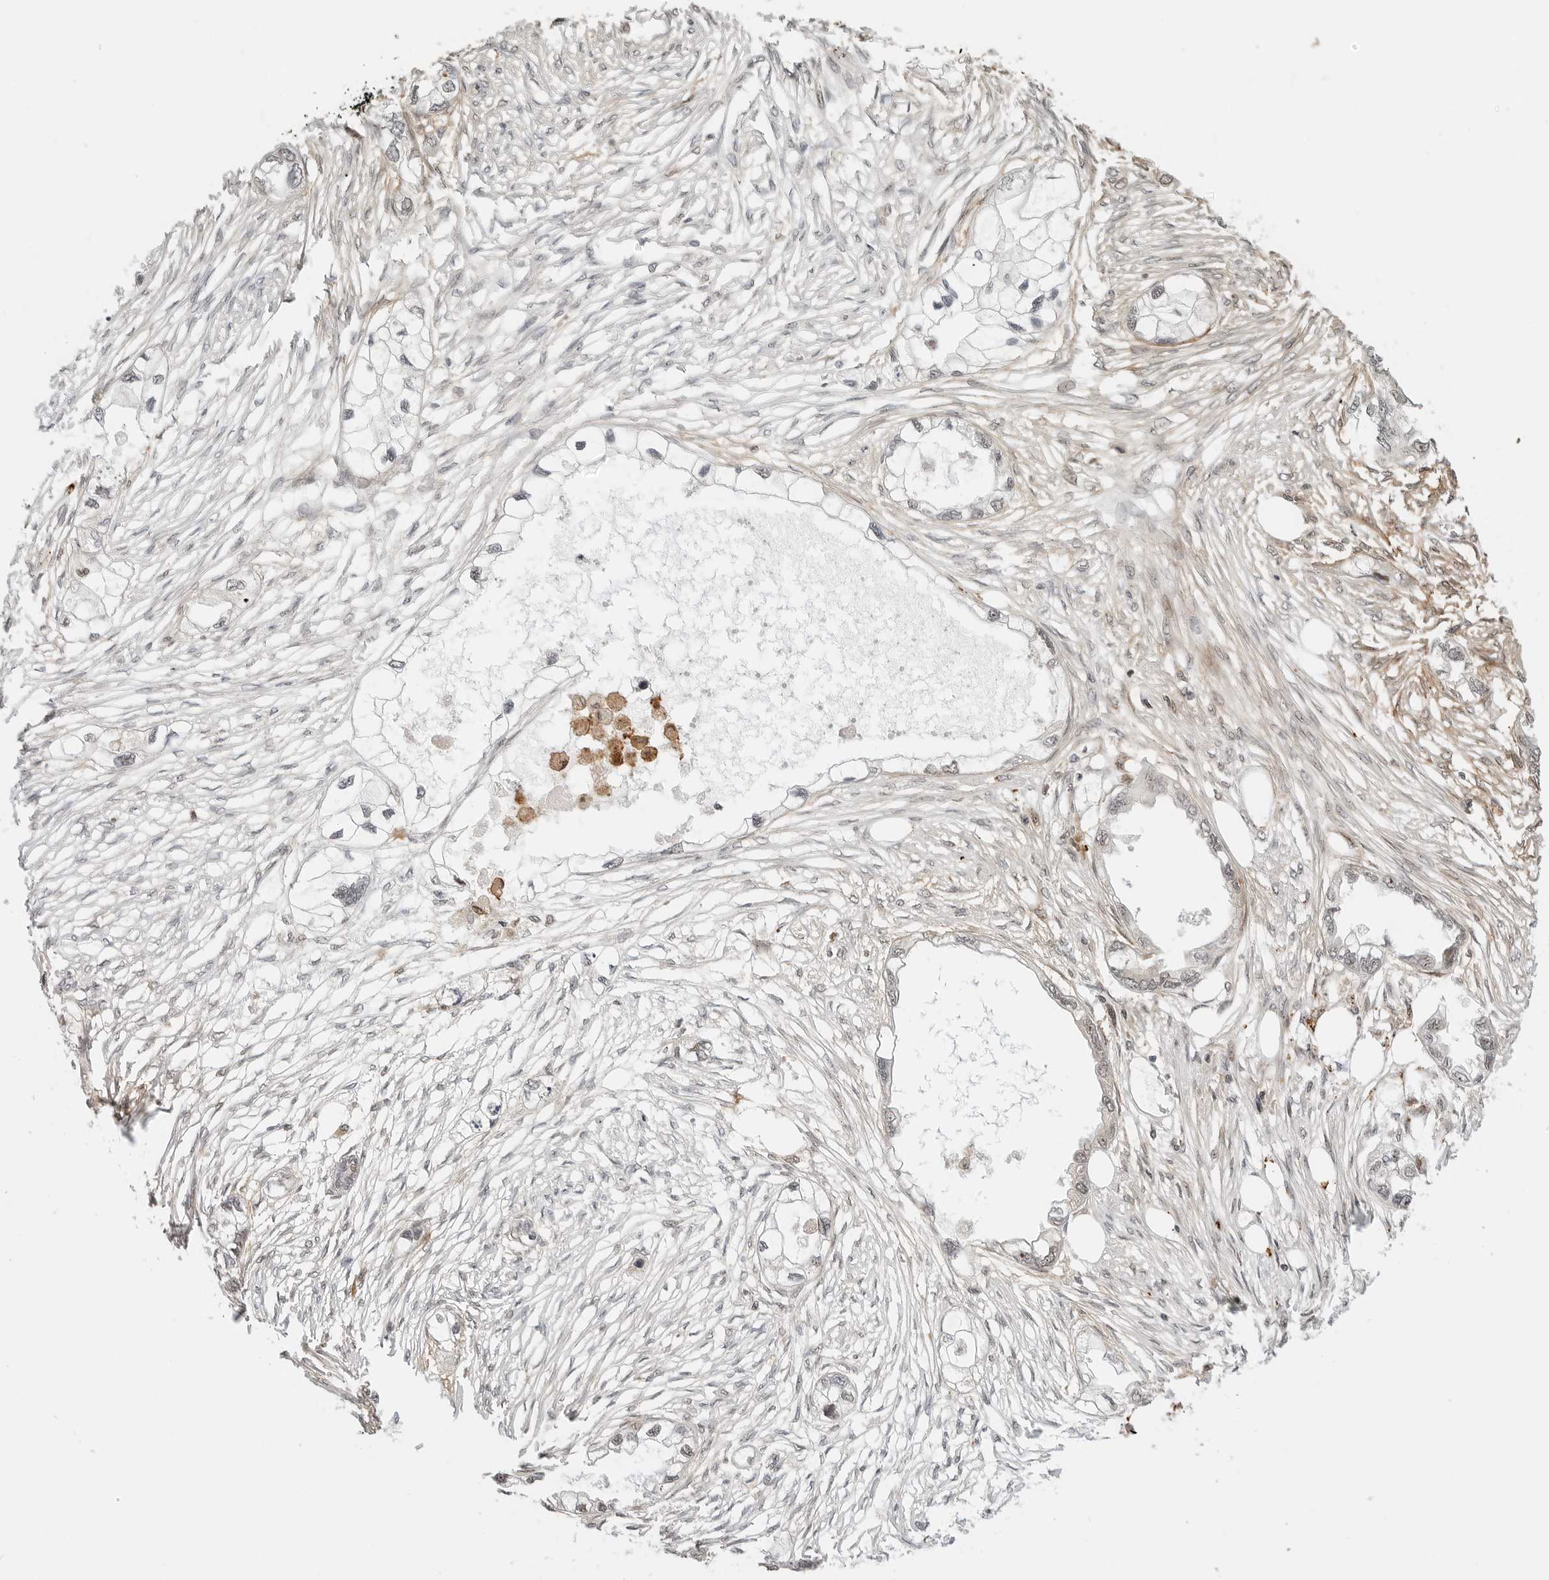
{"staining": {"intensity": "weak", "quantity": "<25%", "location": "nuclear"}, "tissue": "endometrial cancer", "cell_type": "Tumor cells", "image_type": "cancer", "snomed": [{"axis": "morphology", "description": "Adenocarcinoma, NOS"}, {"axis": "morphology", "description": "Adenocarcinoma, metastatic, NOS"}, {"axis": "topography", "description": "Adipose tissue"}, {"axis": "topography", "description": "Endometrium"}], "caption": "Immunohistochemistry histopathology image of neoplastic tissue: endometrial cancer stained with DAB displays no significant protein positivity in tumor cells.", "gene": "GEM", "patient": {"sex": "female", "age": 67}}